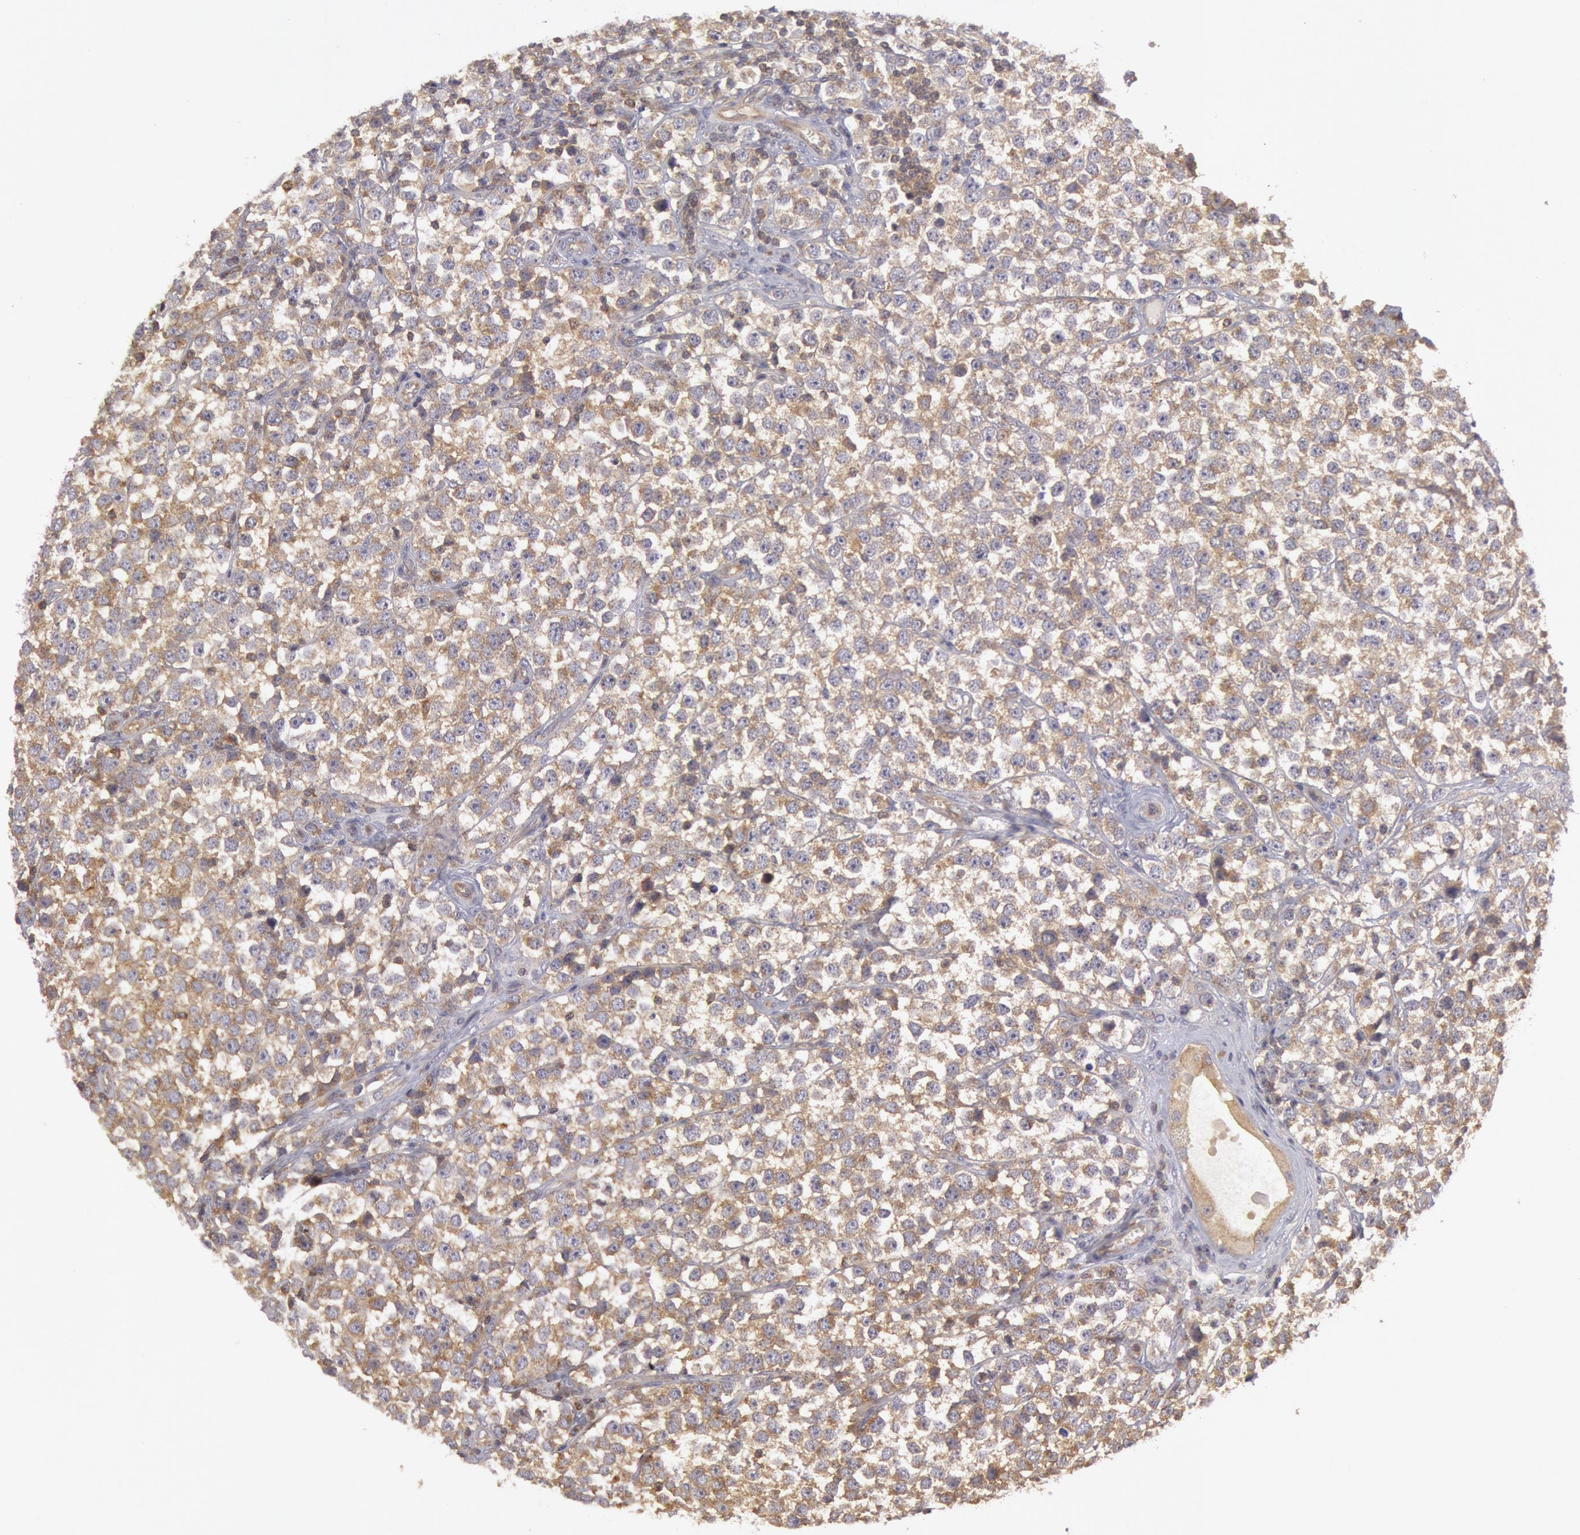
{"staining": {"intensity": "weak", "quantity": ">75%", "location": "cytoplasmic/membranous"}, "tissue": "testis cancer", "cell_type": "Tumor cells", "image_type": "cancer", "snomed": [{"axis": "morphology", "description": "Seminoma, NOS"}, {"axis": "topography", "description": "Testis"}], "caption": "This is a photomicrograph of immunohistochemistry staining of seminoma (testis), which shows weak staining in the cytoplasmic/membranous of tumor cells.", "gene": "IKBKB", "patient": {"sex": "male", "age": 25}}